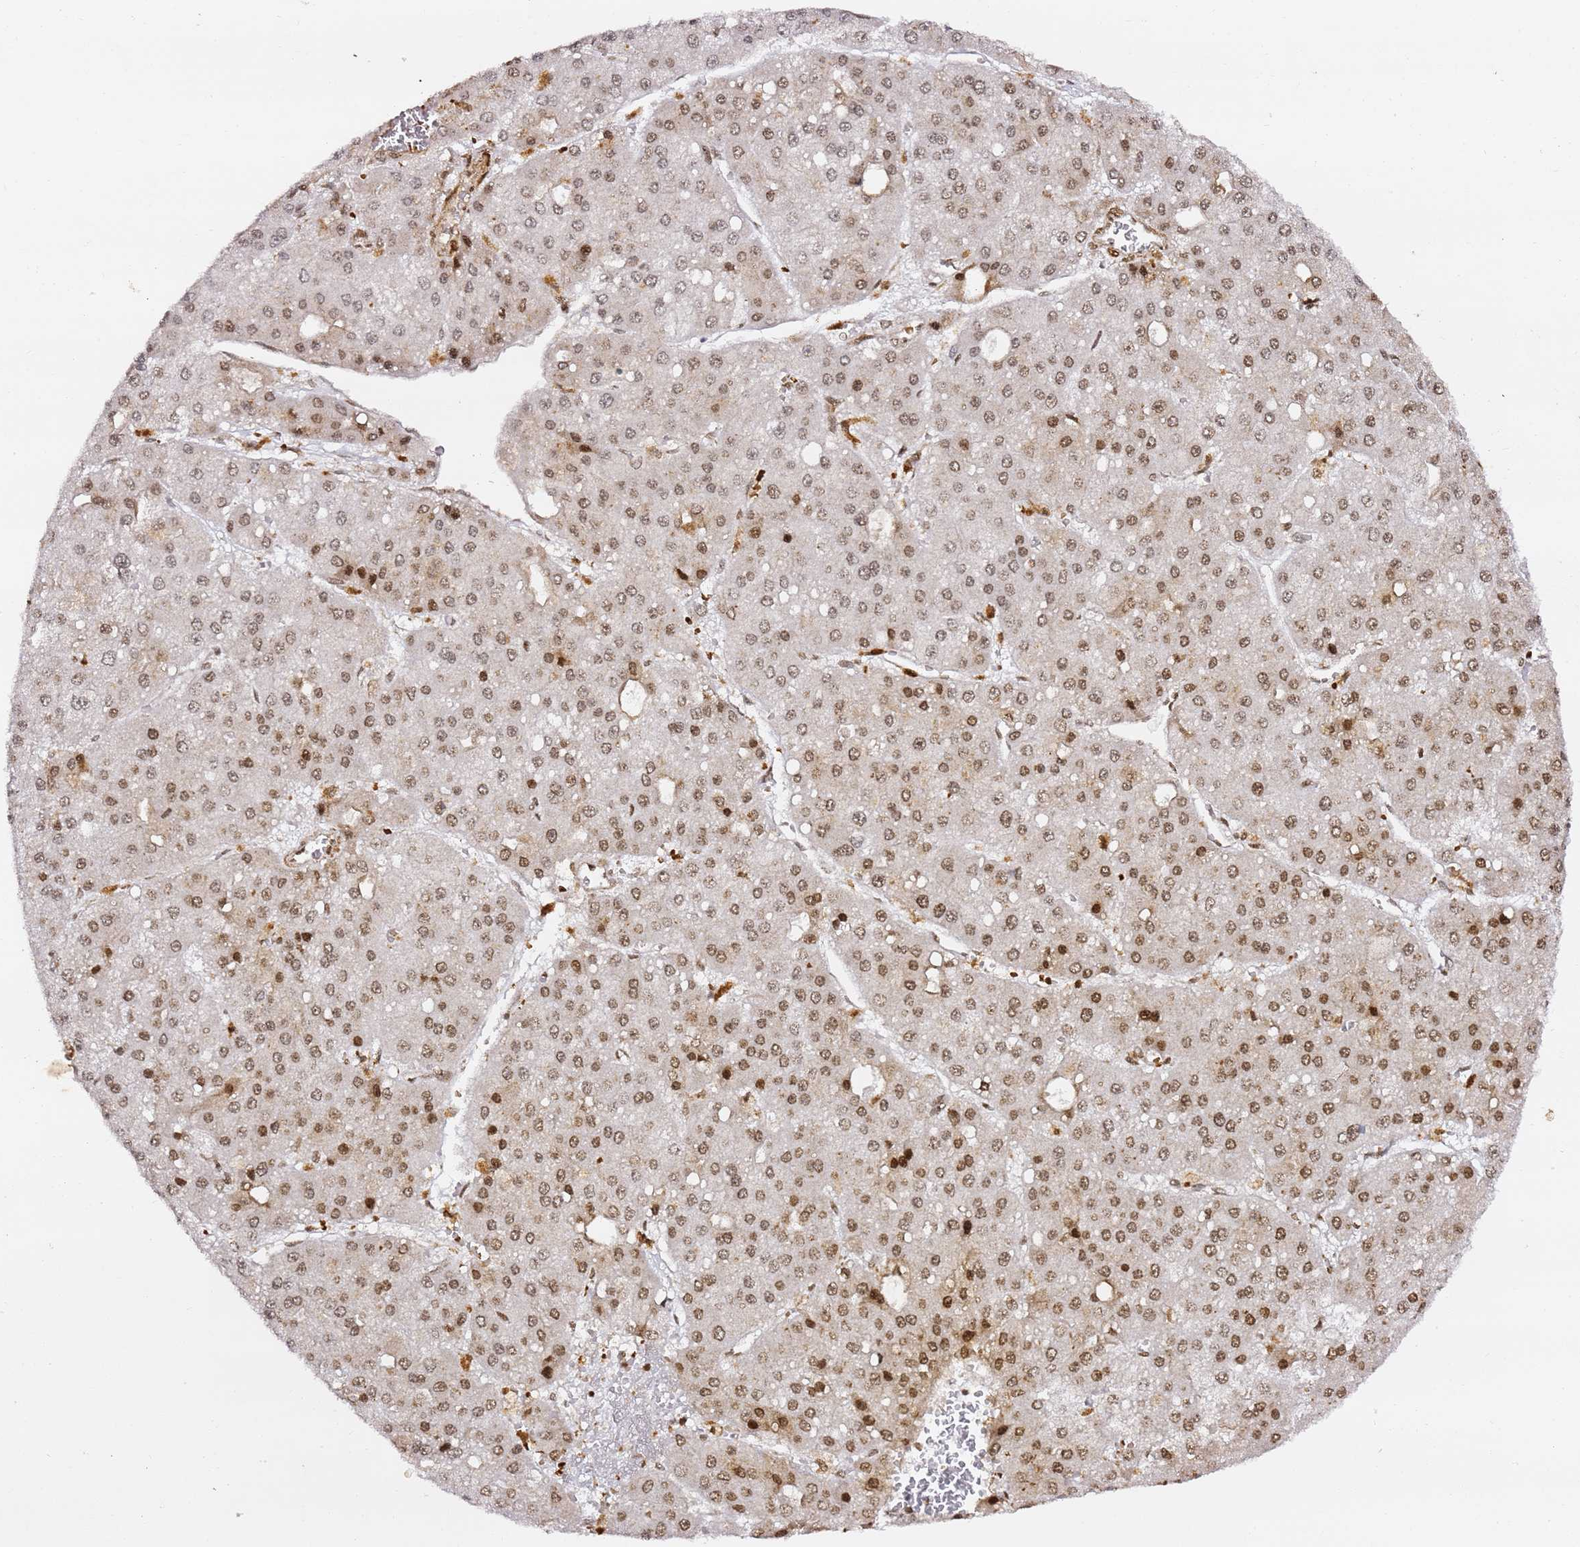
{"staining": {"intensity": "moderate", "quantity": ">75%", "location": "nuclear"}, "tissue": "liver cancer", "cell_type": "Tumor cells", "image_type": "cancer", "snomed": [{"axis": "morphology", "description": "Carcinoma, Hepatocellular, NOS"}, {"axis": "topography", "description": "Liver"}], "caption": "Protein analysis of liver cancer (hepatocellular carcinoma) tissue exhibits moderate nuclear positivity in about >75% of tumor cells.", "gene": "GBP2", "patient": {"sex": "male", "age": 47}}